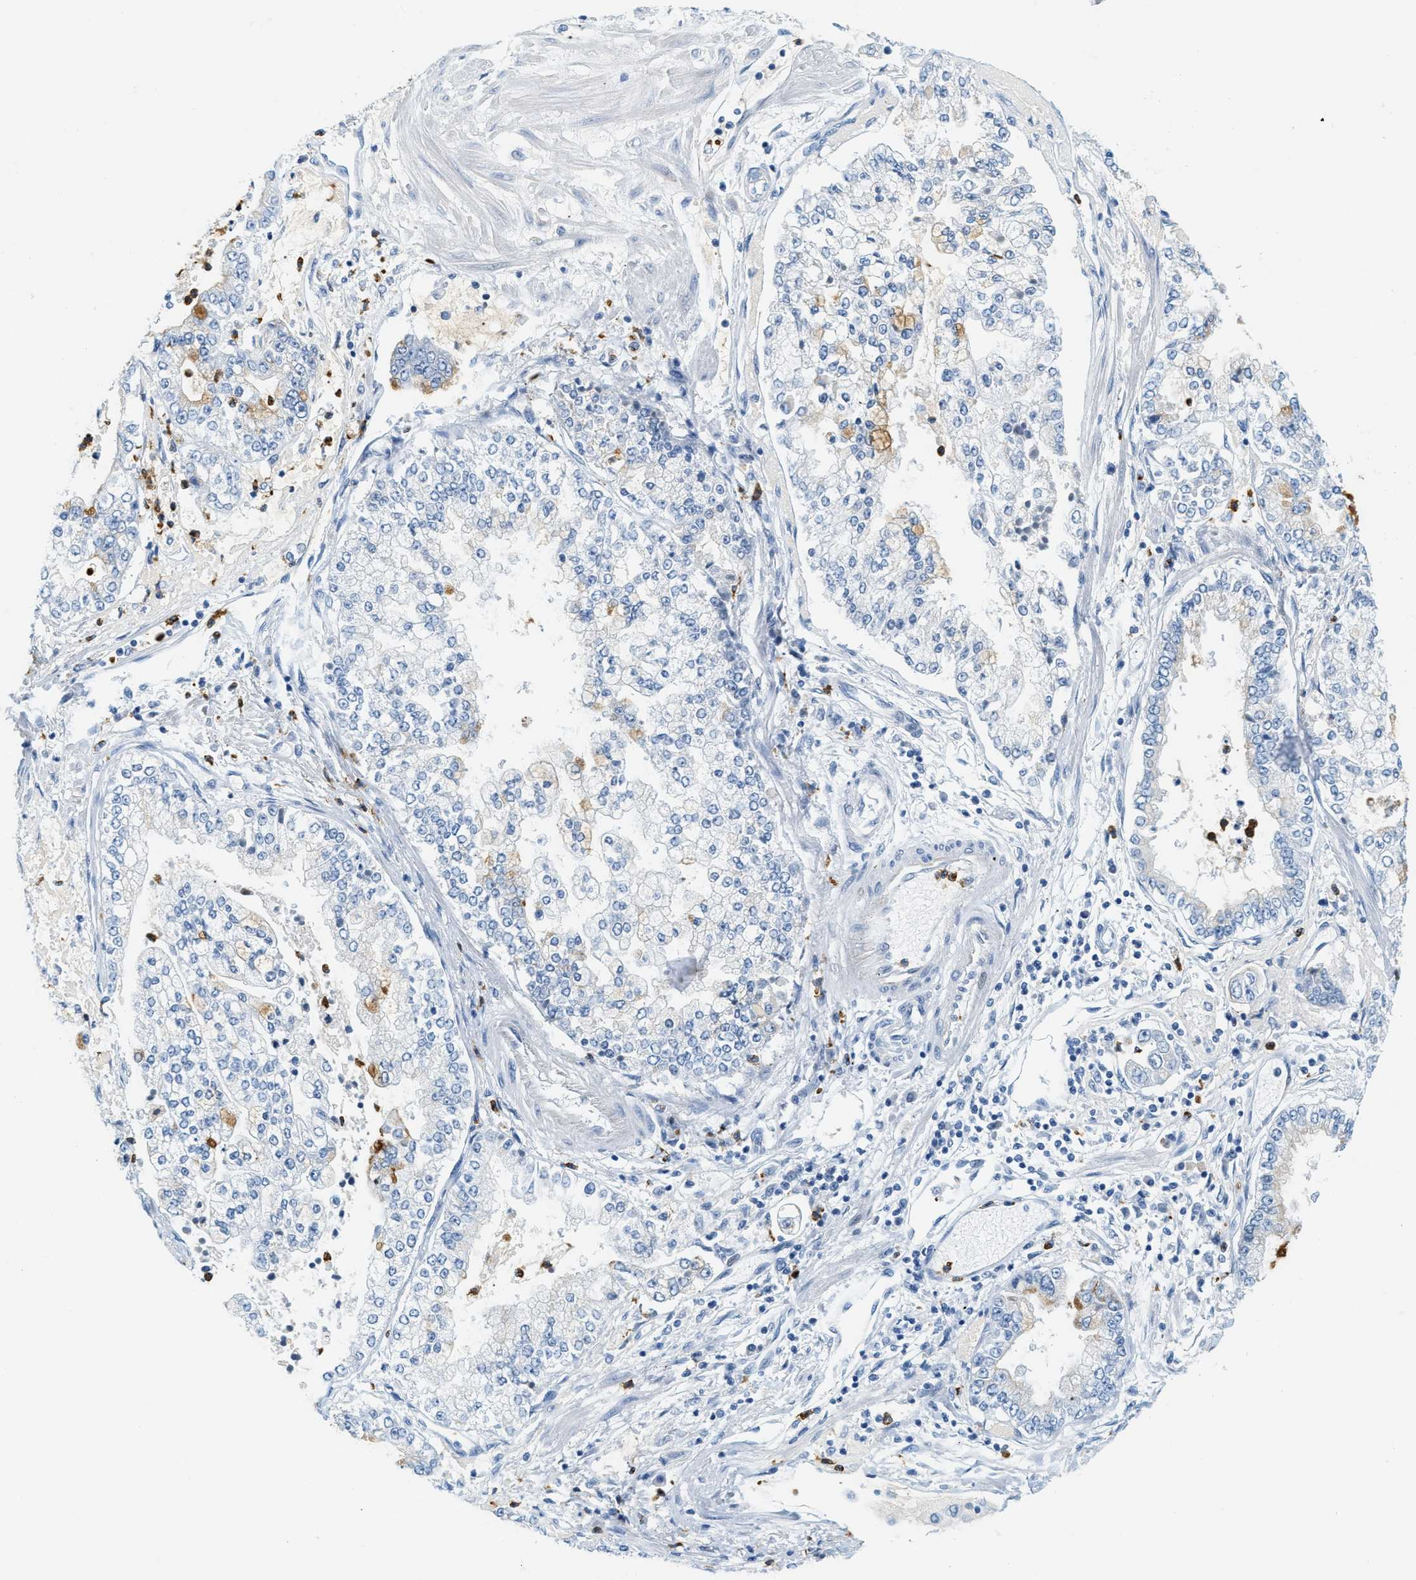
{"staining": {"intensity": "moderate", "quantity": "<25%", "location": "cytoplasmic/membranous"}, "tissue": "stomach cancer", "cell_type": "Tumor cells", "image_type": "cancer", "snomed": [{"axis": "morphology", "description": "Adenocarcinoma, NOS"}, {"axis": "topography", "description": "Stomach"}], "caption": "Approximately <25% of tumor cells in human stomach cancer (adenocarcinoma) demonstrate moderate cytoplasmic/membranous protein staining as visualized by brown immunohistochemical staining.", "gene": "LCN2", "patient": {"sex": "male", "age": 76}}